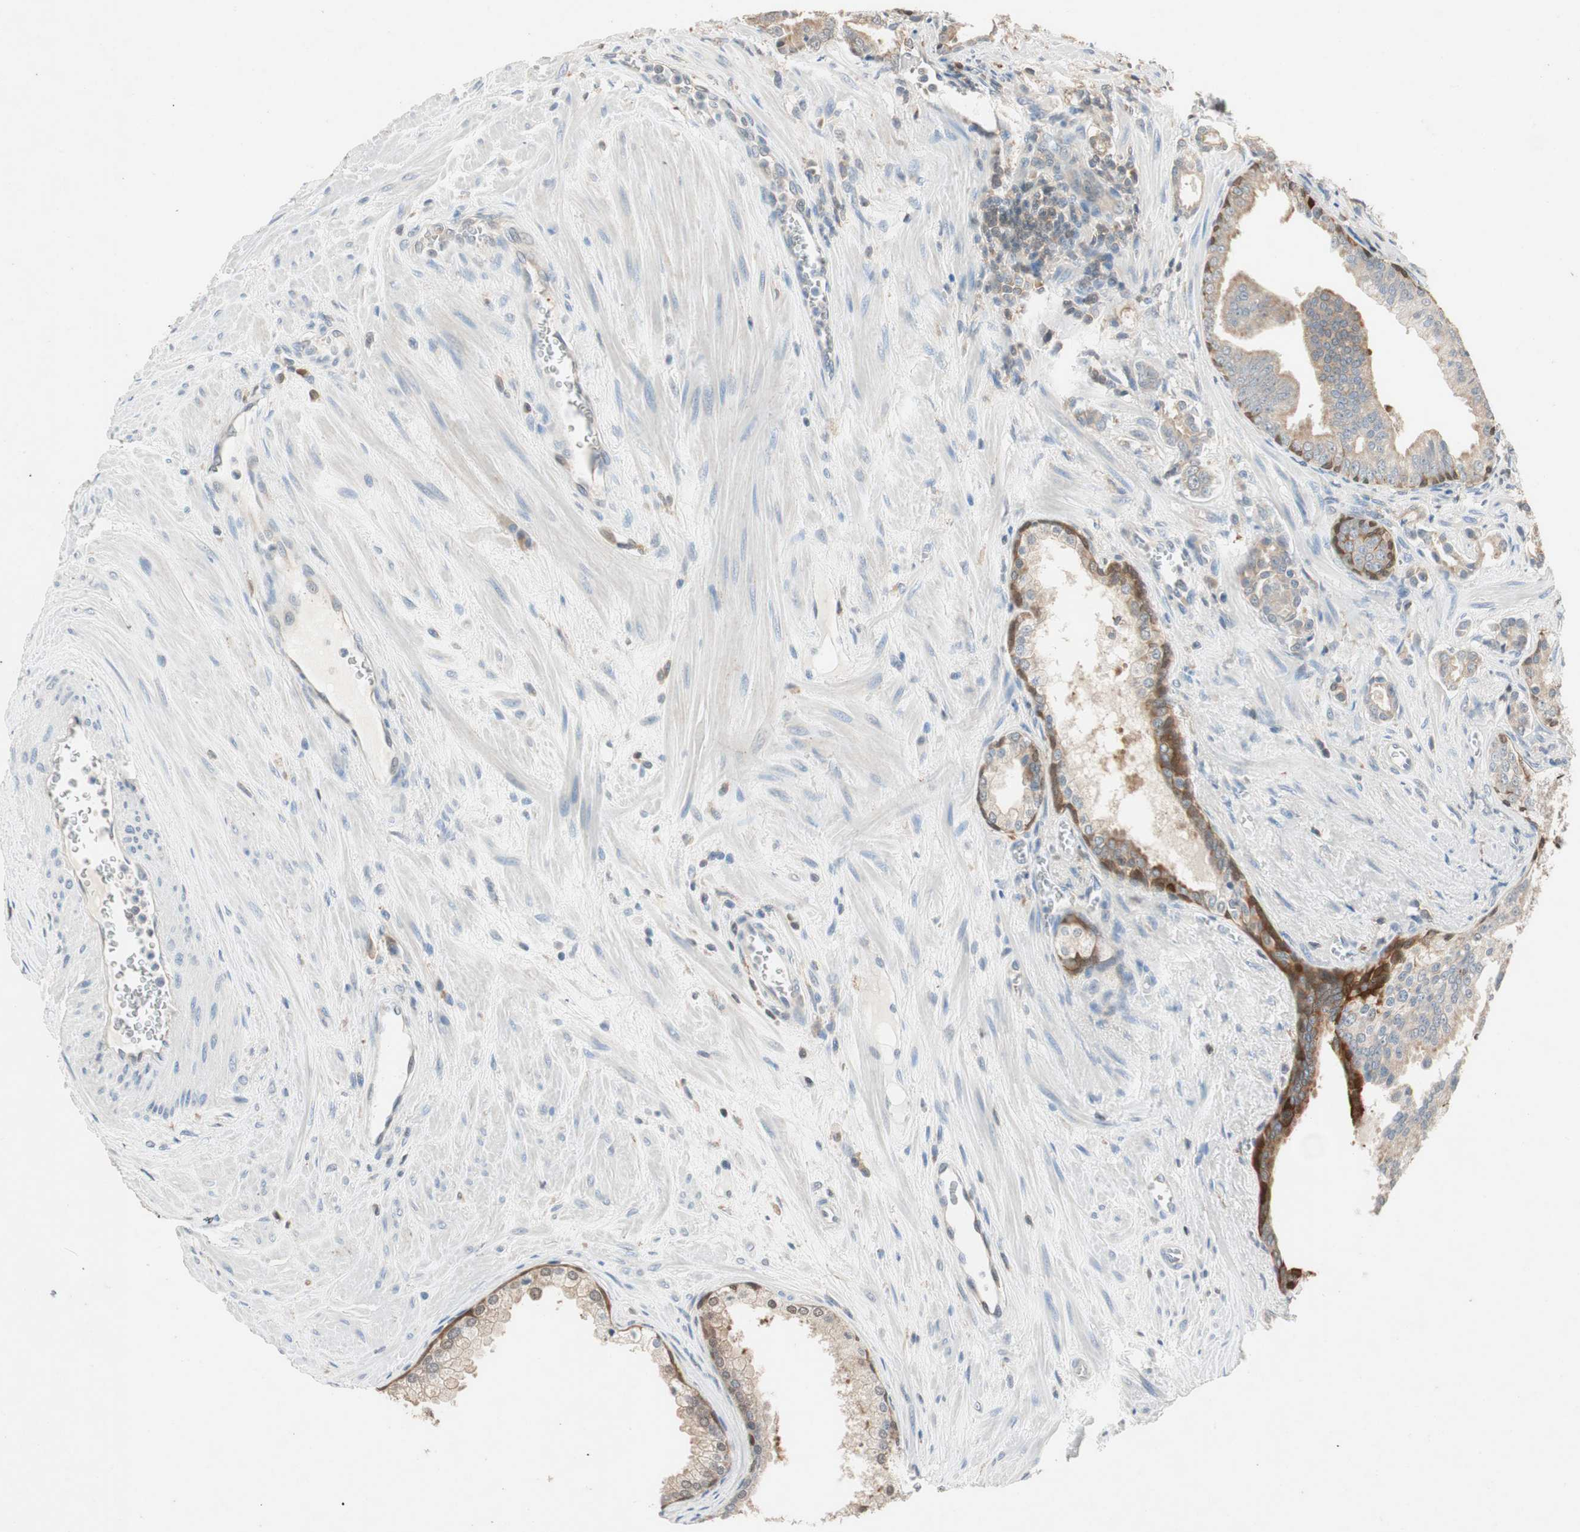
{"staining": {"intensity": "weak", "quantity": ">75%", "location": "cytoplasmic/membranous"}, "tissue": "prostate cancer", "cell_type": "Tumor cells", "image_type": "cancer", "snomed": [{"axis": "morphology", "description": "Adenocarcinoma, Low grade"}, {"axis": "topography", "description": "Prostate"}], "caption": "High-power microscopy captured an IHC photomicrograph of low-grade adenocarcinoma (prostate), revealing weak cytoplasmic/membranous staining in approximately >75% of tumor cells.", "gene": "SERPINB5", "patient": {"sex": "male", "age": 58}}